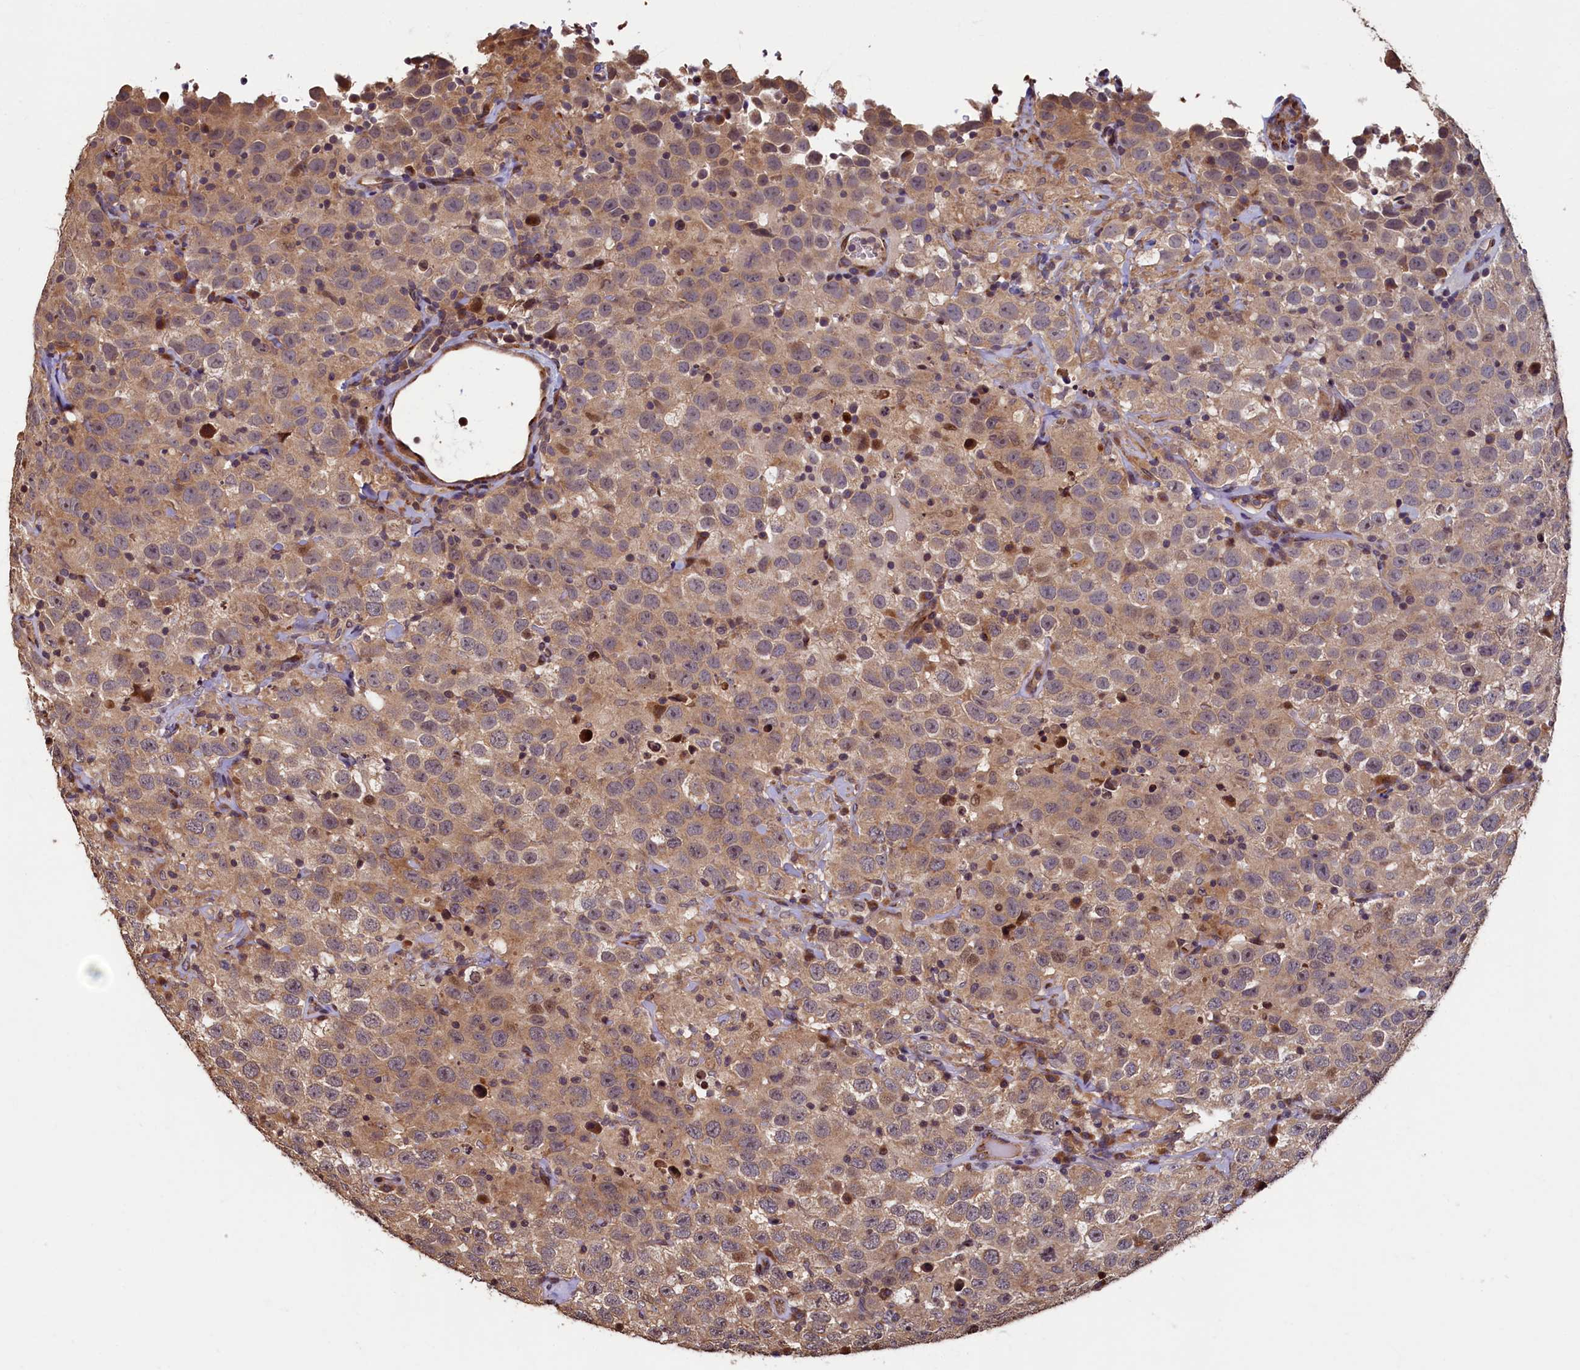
{"staining": {"intensity": "moderate", "quantity": ">75%", "location": "cytoplasmic/membranous"}, "tissue": "testis cancer", "cell_type": "Tumor cells", "image_type": "cancer", "snomed": [{"axis": "morphology", "description": "Seminoma, NOS"}, {"axis": "topography", "description": "Testis"}], "caption": "Testis cancer stained for a protein exhibits moderate cytoplasmic/membranous positivity in tumor cells.", "gene": "TMEM181", "patient": {"sex": "male", "age": 41}}